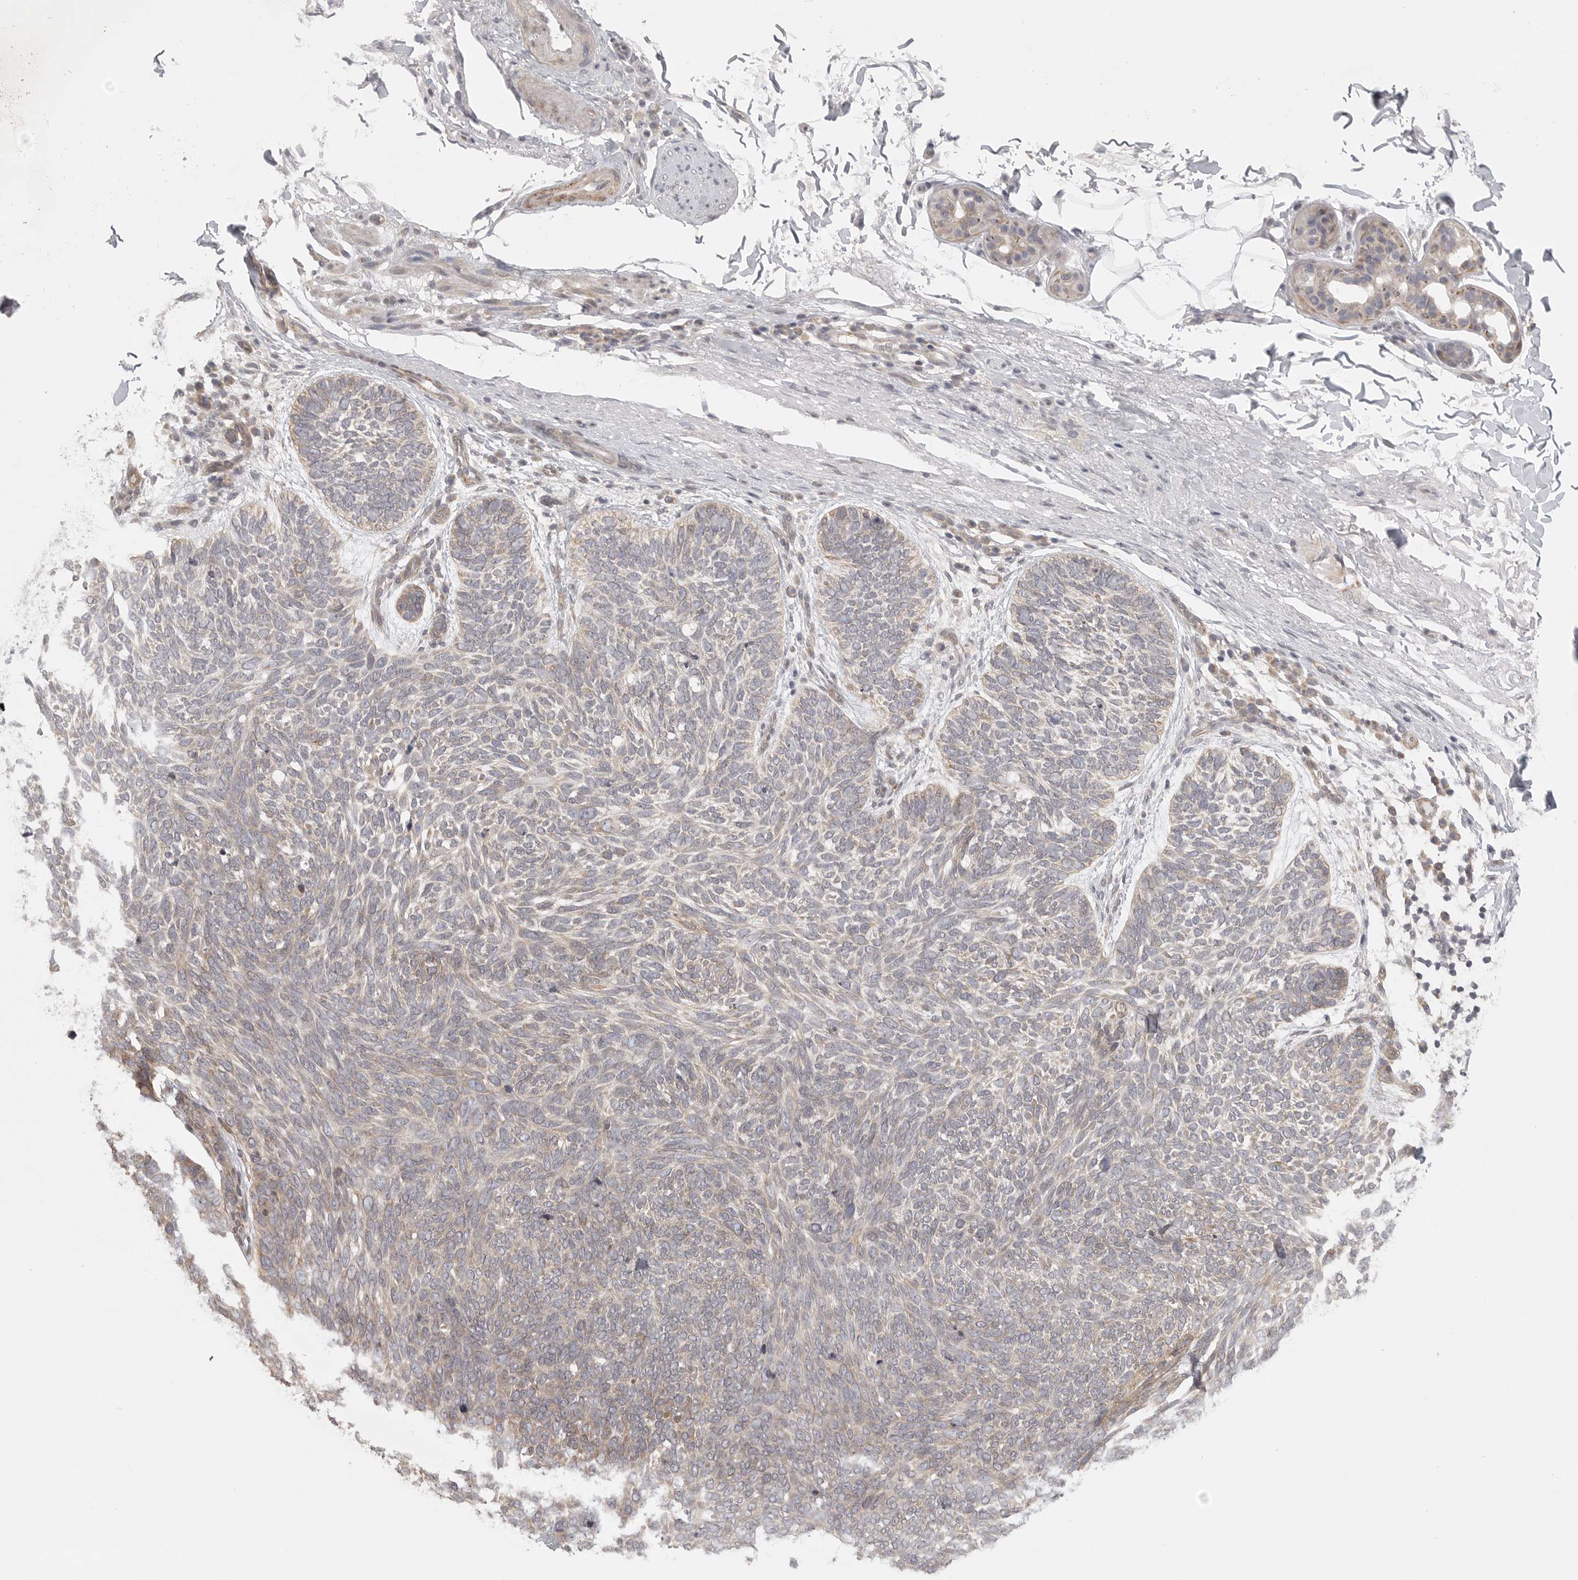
{"staining": {"intensity": "weak", "quantity": "<25%", "location": "cytoplasmic/membranous"}, "tissue": "skin cancer", "cell_type": "Tumor cells", "image_type": "cancer", "snomed": [{"axis": "morphology", "description": "Basal cell carcinoma"}, {"axis": "topography", "description": "Skin"}], "caption": "A micrograph of skin cancer (basal cell carcinoma) stained for a protein demonstrates no brown staining in tumor cells.", "gene": "CERS2", "patient": {"sex": "female", "age": 85}}